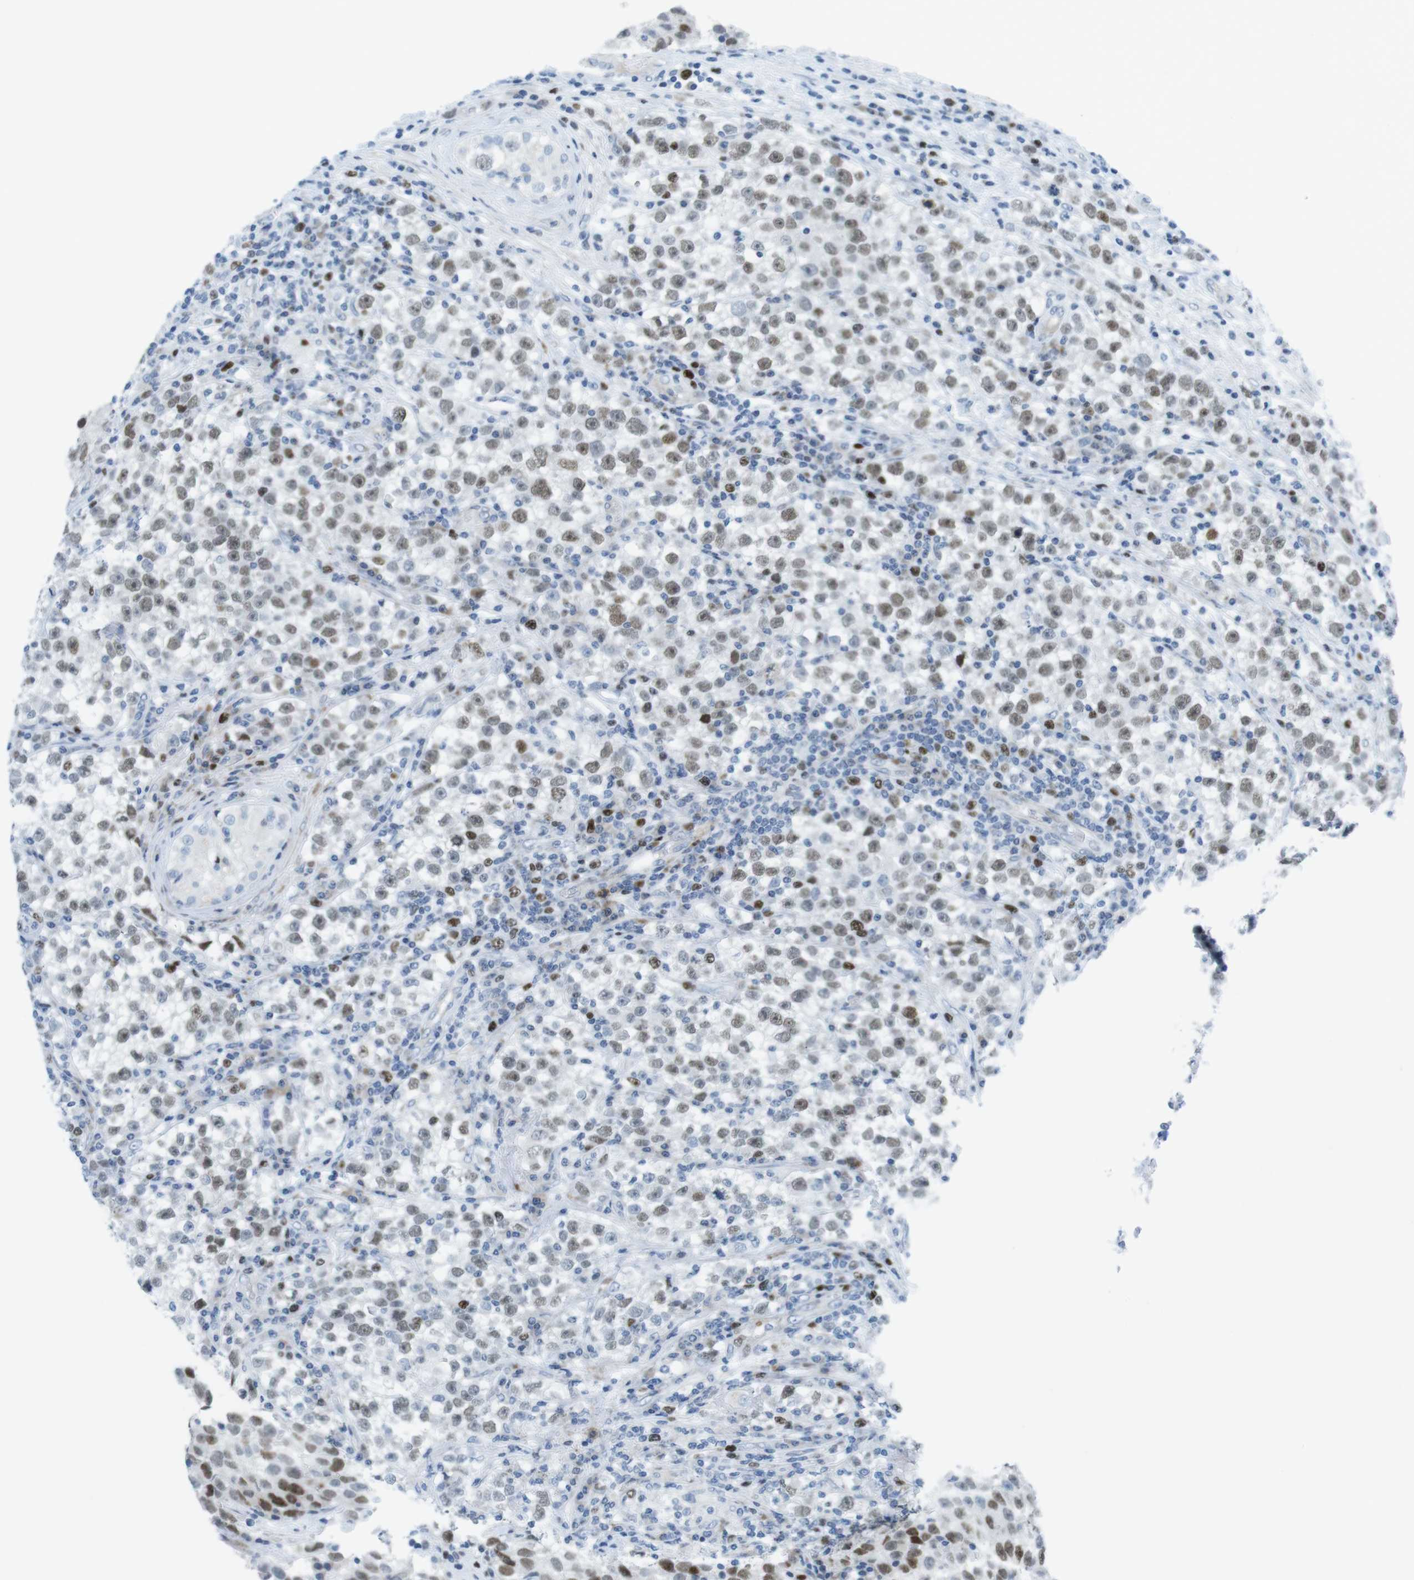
{"staining": {"intensity": "moderate", "quantity": "25%-75%", "location": "nuclear"}, "tissue": "testis cancer", "cell_type": "Tumor cells", "image_type": "cancer", "snomed": [{"axis": "morphology", "description": "Seminoma, NOS"}, {"axis": "topography", "description": "Testis"}], "caption": "Testis cancer (seminoma) stained with immunohistochemistry (IHC) demonstrates moderate nuclear positivity in about 25%-75% of tumor cells.", "gene": "CHAF1A", "patient": {"sex": "male", "age": 22}}